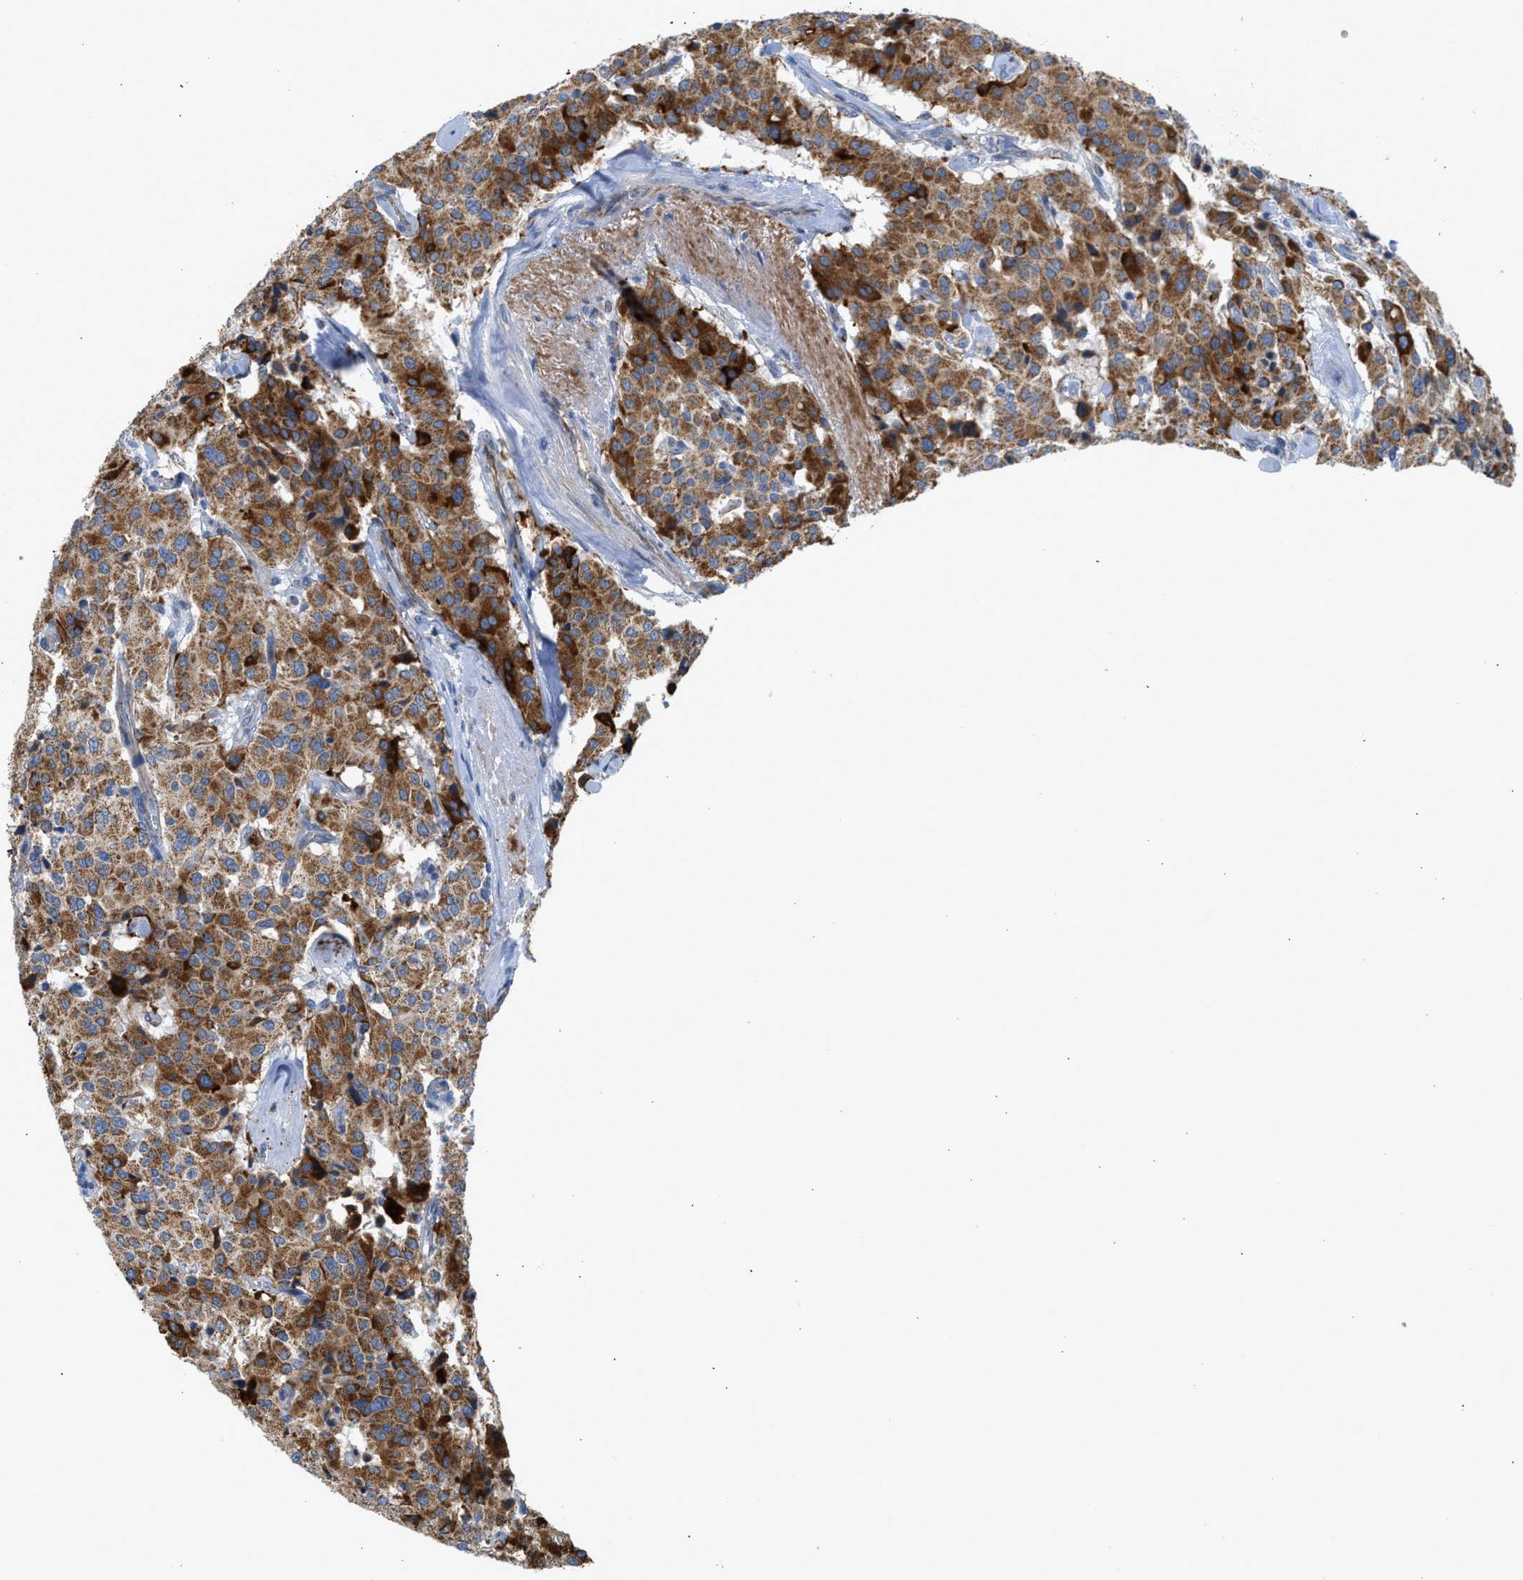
{"staining": {"intensity": "moderate", "quantity": ">75%", "location": "cytoplasmic/membranous"}, "tissue": "carcinoid", "cell_type": "Tumor cells", "image_type": "cancer", "snomed": [{"axis": "morphology", "description": "Carcinoid, malignant, NOS"}, {"axis": "topography", "description": "Lung"}], "caption": "Human malignant carcinoid stained with a protein marker demonstrates moderate staining in tumor cells.", "gene": "GOT2", "patient": {"sex": "male", "age": 30}}